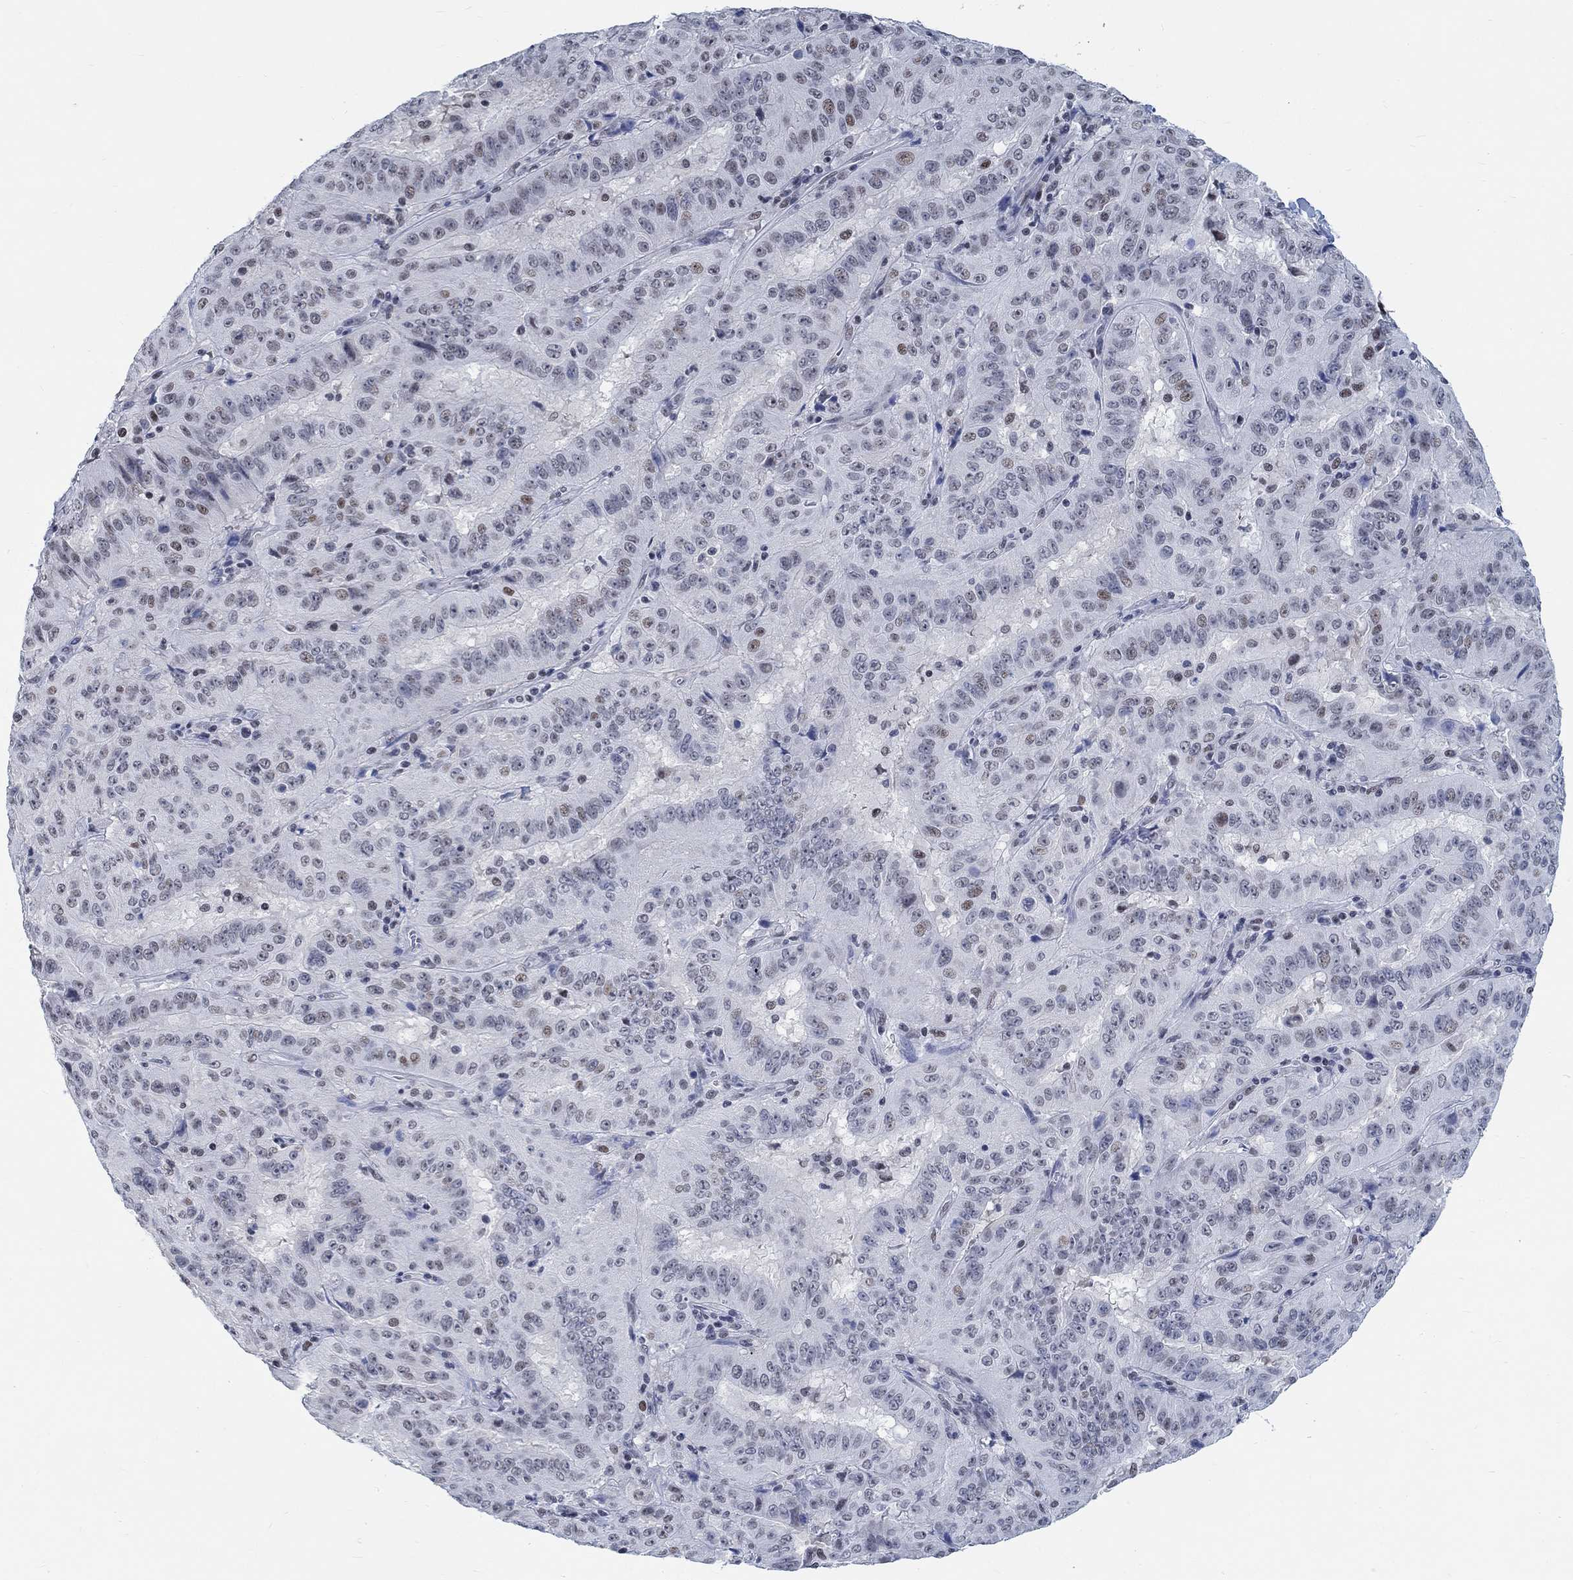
{"staining": {"intensity": "negative", "quantity": "none", "location": "none"}, "tissue": "pancreatic cancer", "cell_type": "Tumor cells", "image_type": "cancer", "snomed": [{"axis": "morphology", "description": "Adenocarcinoma, NOS"}, {"axis": "topography", "description": "Pancreas"}], "caption": "Tumor cells show no significant staining in adenocarcinoma (pancreatic).", "gene": "KCNH8", "patient": {"sex": "male", "age": 63}}